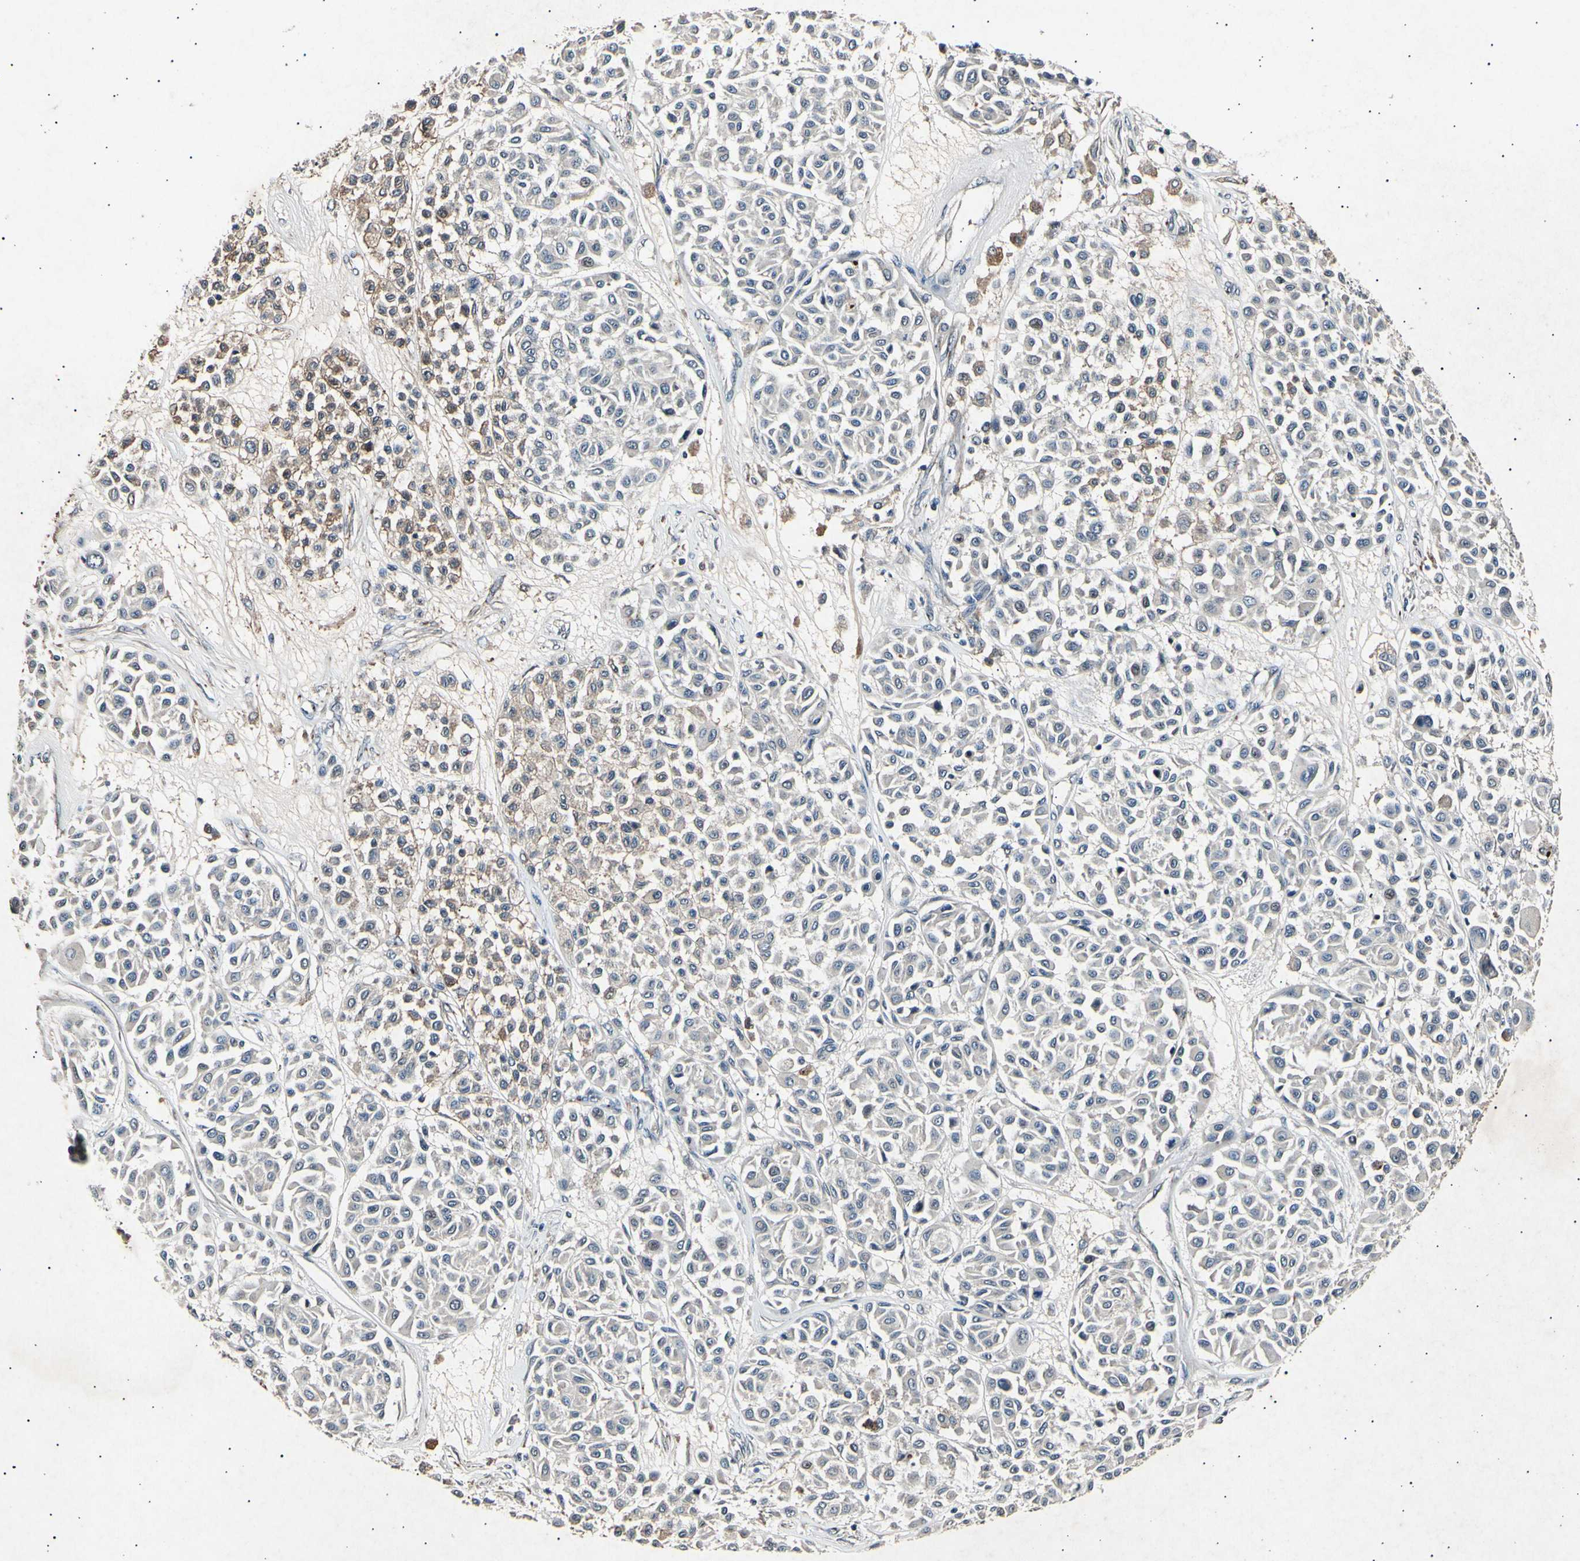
{"staining": {"intensity": "weak", "quantity": "<25%", "location": "cytoplasmic/membranous"}, "tissue": "melanoma", "cell_type": "Tumor cells", "image_type": "cancer", "snomed": [{"axis": "morphology", "description": "Malignant melanoma, Metastatic site"}, {"axis": "topography", "description": "Soft tissue"}], "caption": "This is an immunohistochemistry photomicrograph of human melanoma. There is no staining in tumor cells.", "gene": "ADCY3", "patient": {"sex": "male", "age": 41}}